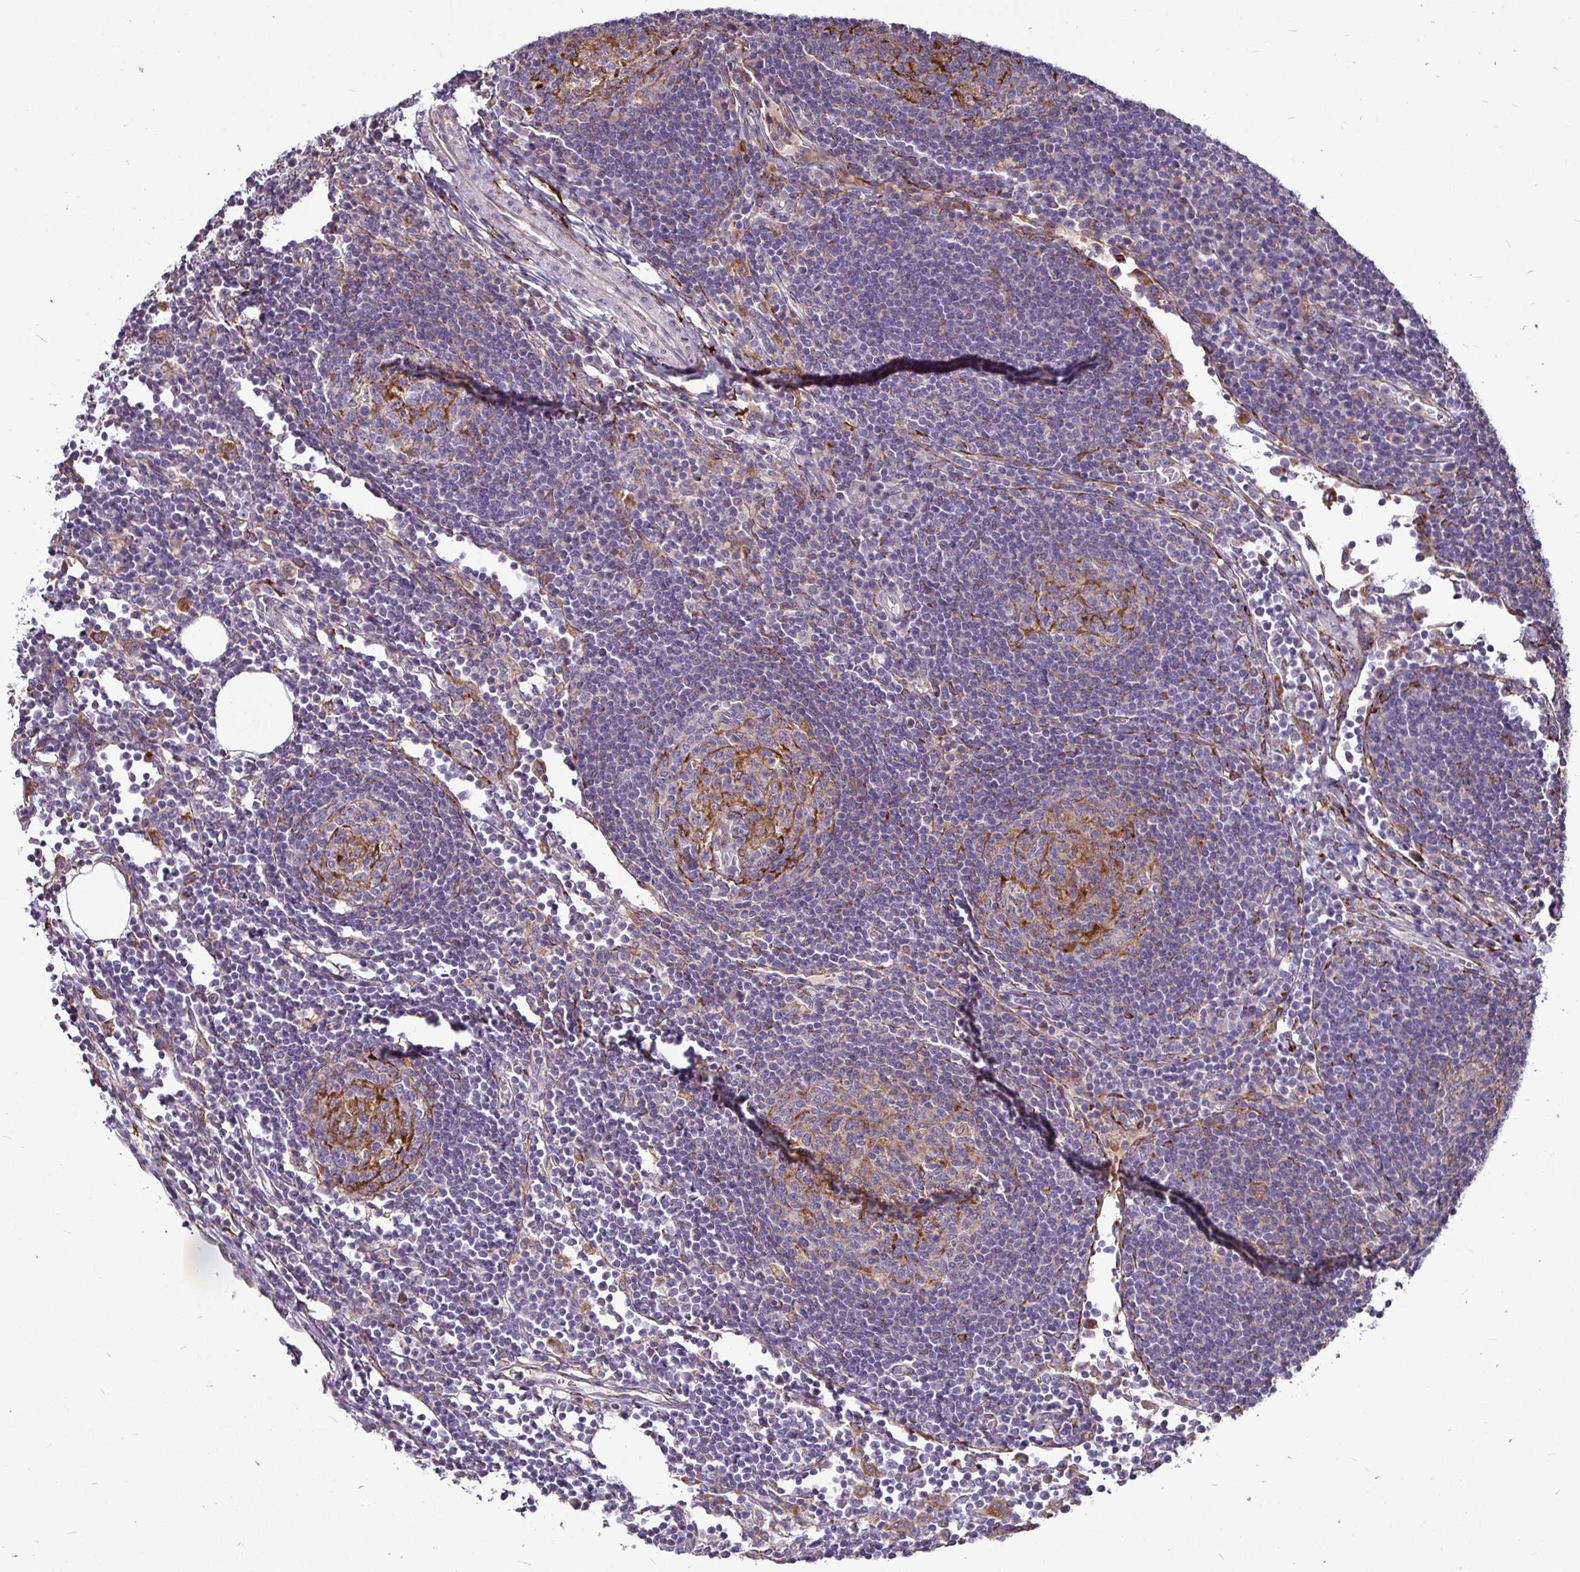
{"staining": {"intensity": "moderate", "quantity": "25%-75%", "location": "cytoplasmic/membranous"}, "tissue": "lymph node", "cell_type": "Germinal center cells", "image_type": "normal", "snomed": [{"axis": "morphology", "description": "Normal tissue, NOS"}, {"axis": "topography", "description": "Lymph node"}], "caption": "Protein analysis of normal lymph node exhibits moderate cytoplasmic/membranous positivity in about 25%-75% of germinal center cells.", "gene": "P4HA2", "patient": {"sex": "male", "age": 67}}